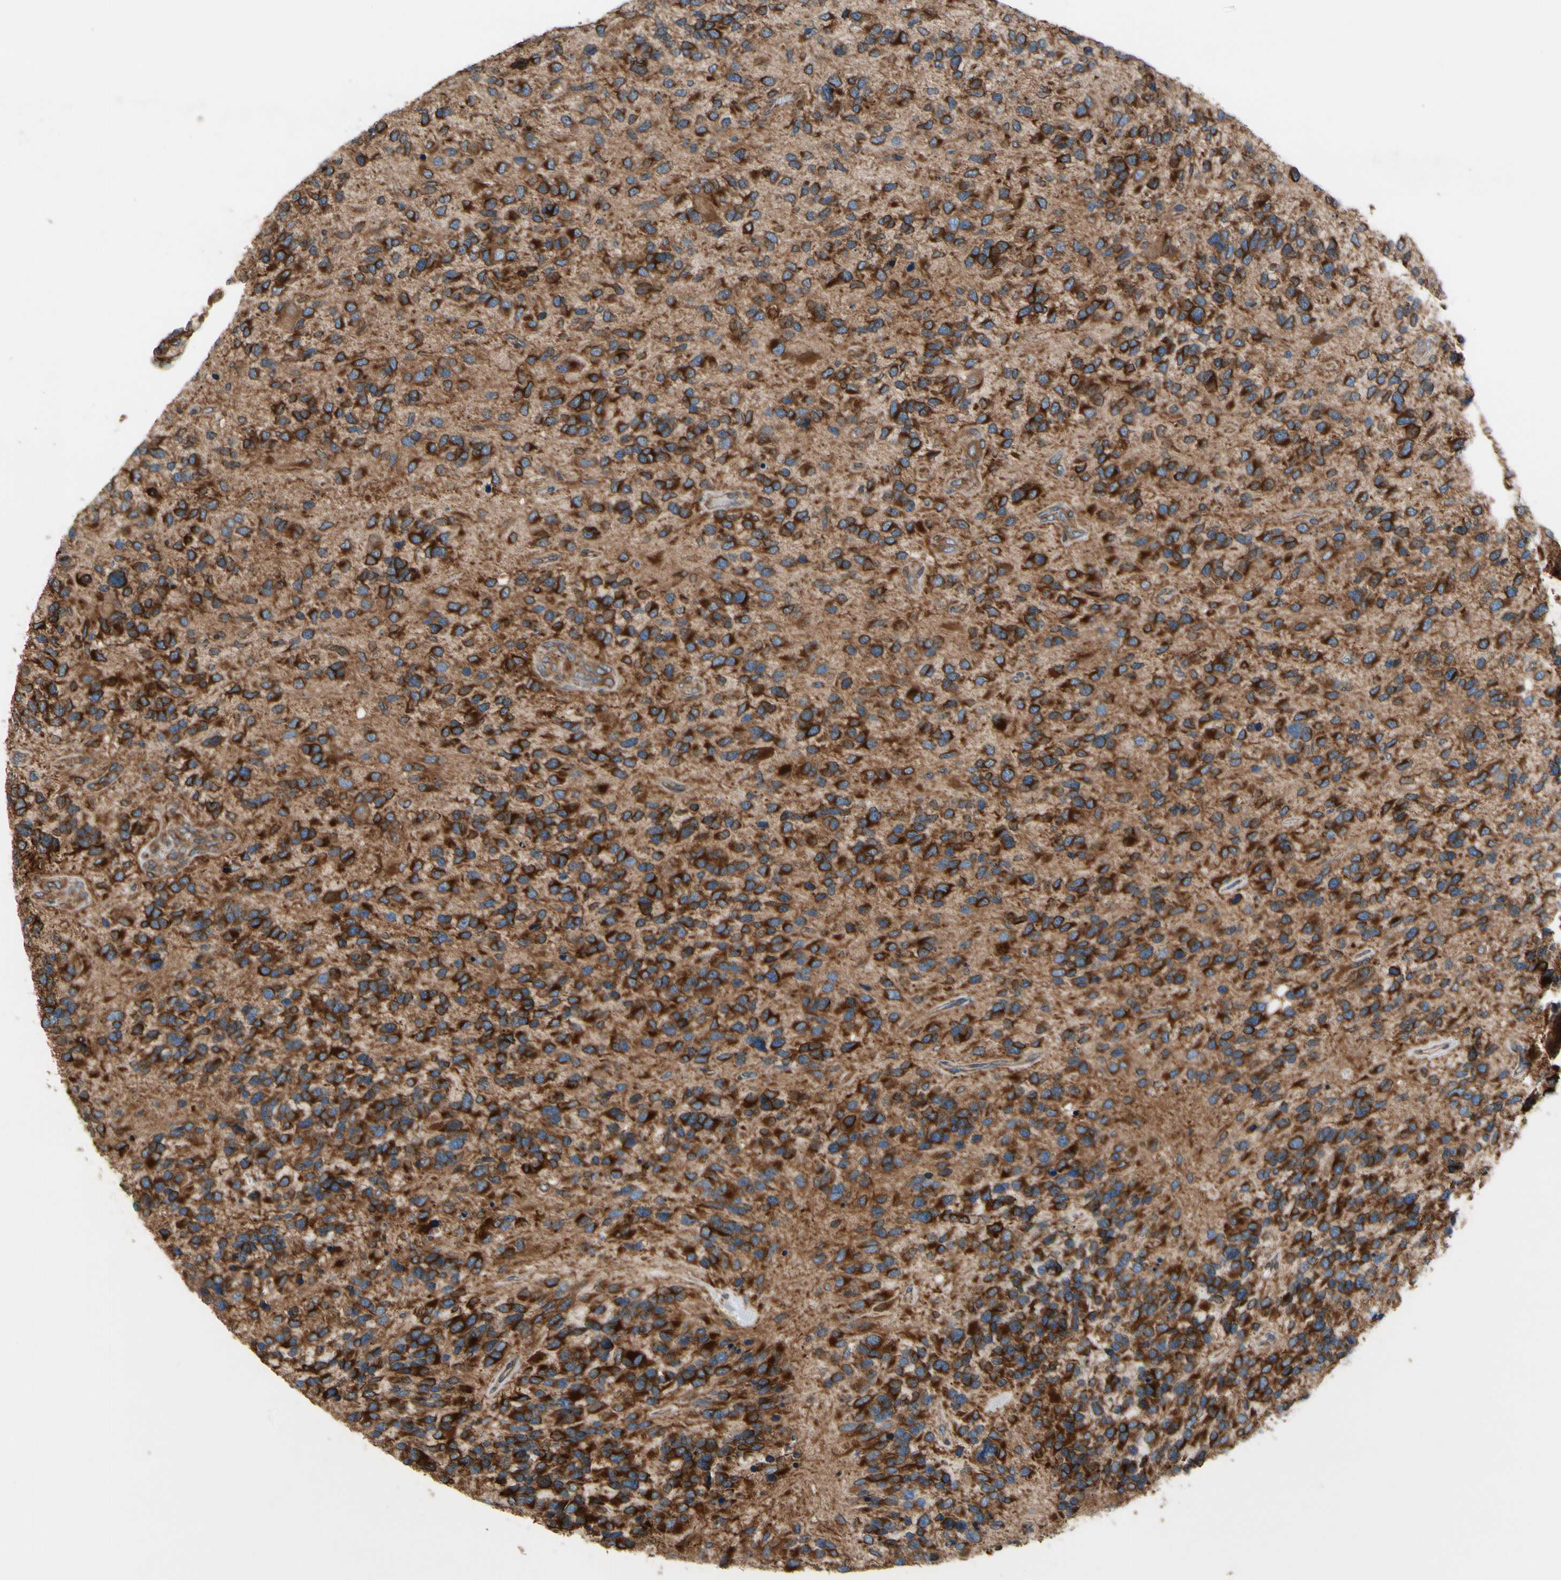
{"staining": {"intensity": "strong", "quantity": ">75%", "location": "cytoplasmic/membranous"}, "tissue": "glioma", "cell_type": "Tumor cells", "image_type": "cancer", "snomed": [{"axis": "morphology", "description": "Glioma, malignant, High grade"}, {"axis": "topography", "description": "Brain"}], "caption": "Immunohistochemistry (IHC) staining of malignant glioma (high-grade), which reveals high levels of strong cytoplasmic/membranous expression in approximately >75% of tumor cells indicating strong cytoplasmic/membranous protein expression. The staining was performed using DAB (brown) for protein detection and nuclei were counterstained in hematoxylin (blue).", "gene": "CLCC1", "patient": {"sex": "female", "age": 58}}